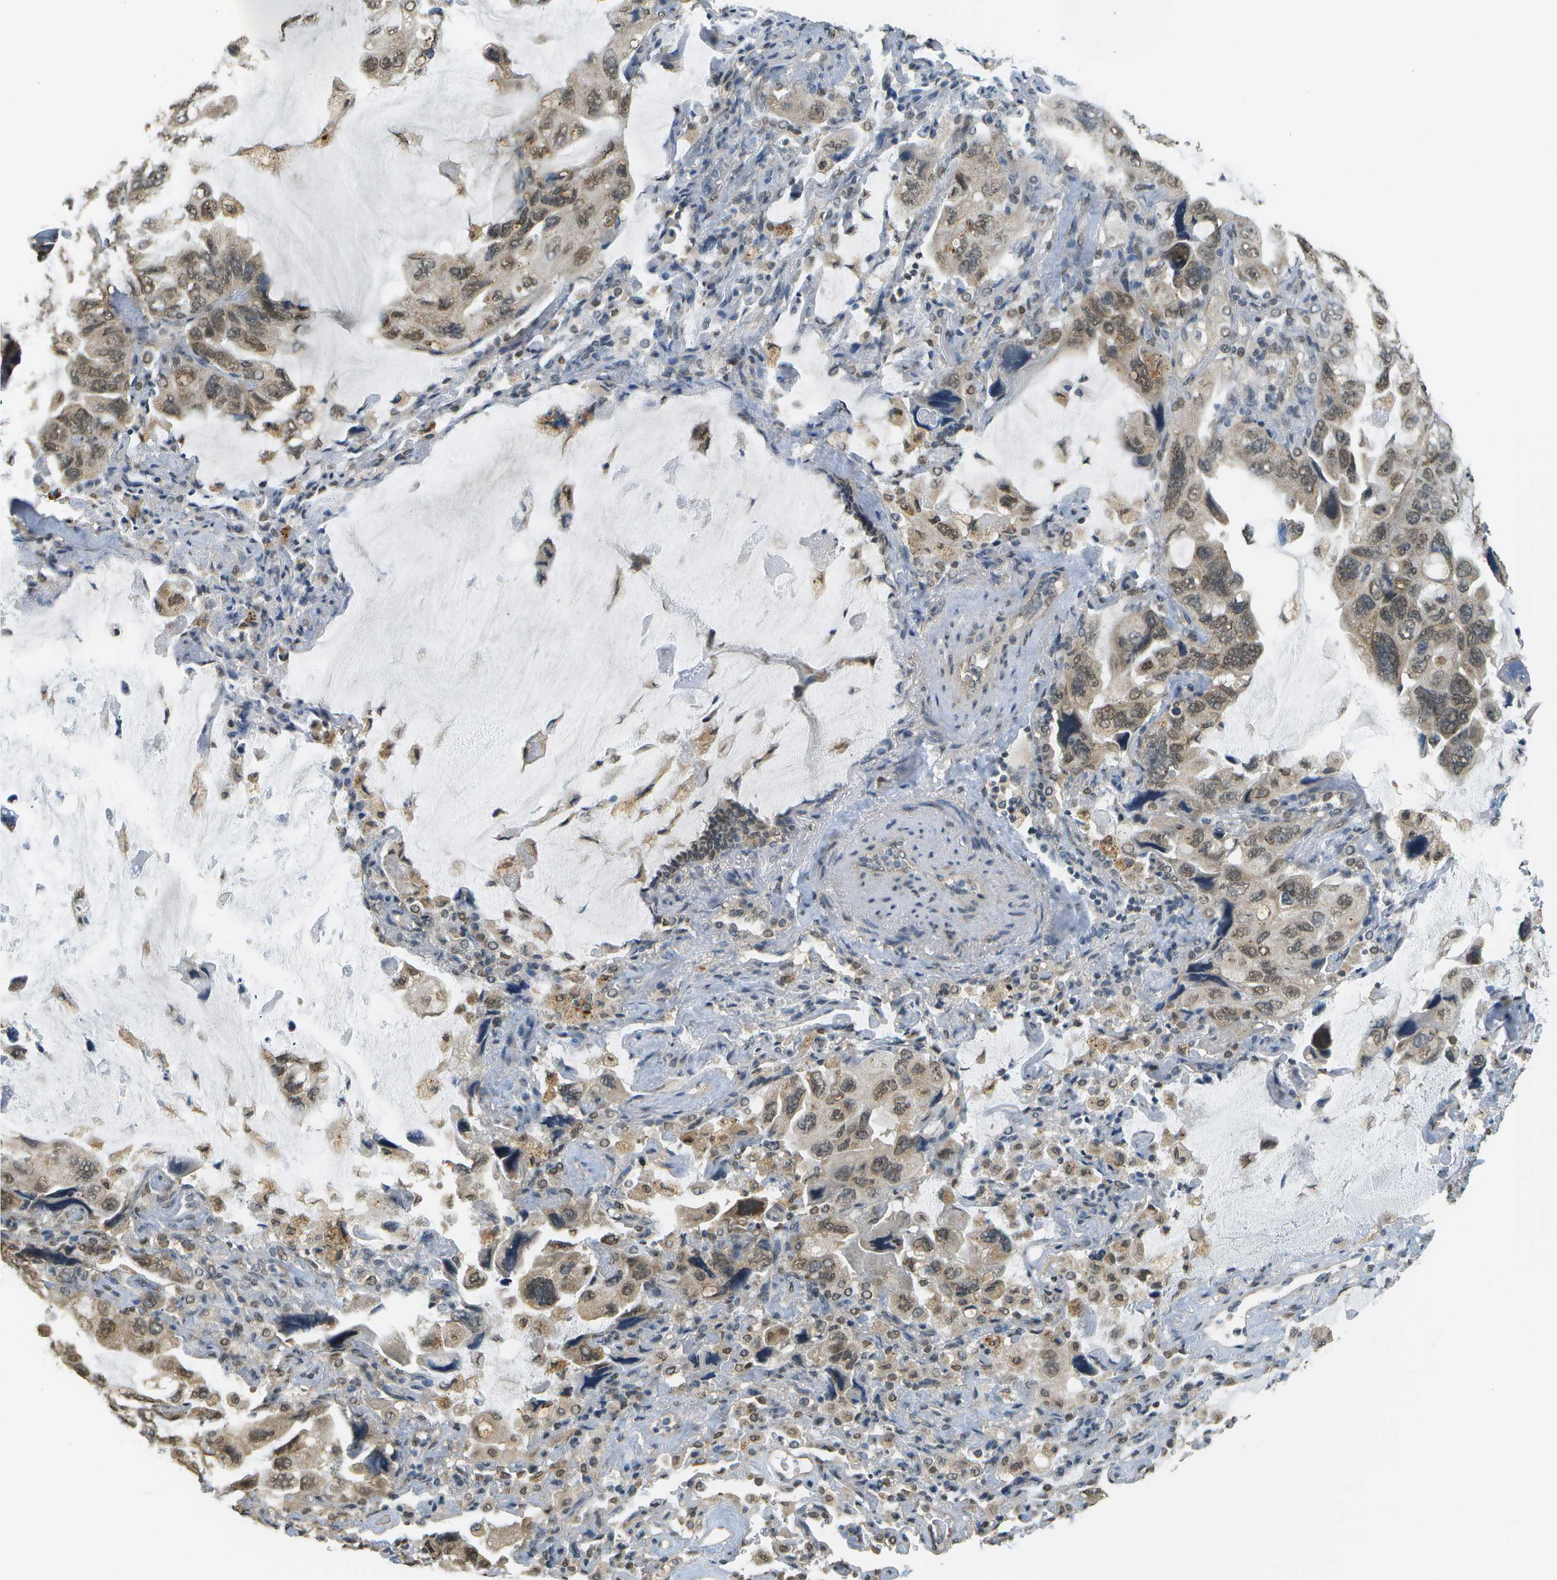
{"staining": {"intensity": "weak", "quantity": ">75%", "location": "cytoplasmic/membranous,nuclear"}, "tissue": "lung cancer", "cell_type": "Tumor cells", "image_type": "cancer", "snomed": [{"axis": "morphology", "description": "Squamous cell carcinoma, NOS"}, {"axis": "topography", "description": "Lung"}], "caption": "The immunohistochemical stain shows weak cytoplasmic/membranous and nuclear positivity in tumor cells of lung cancer (squamous cell carcinoma) tissue.", "gene": "ABL2", "patient": {"sex": "female", "age": 73}}